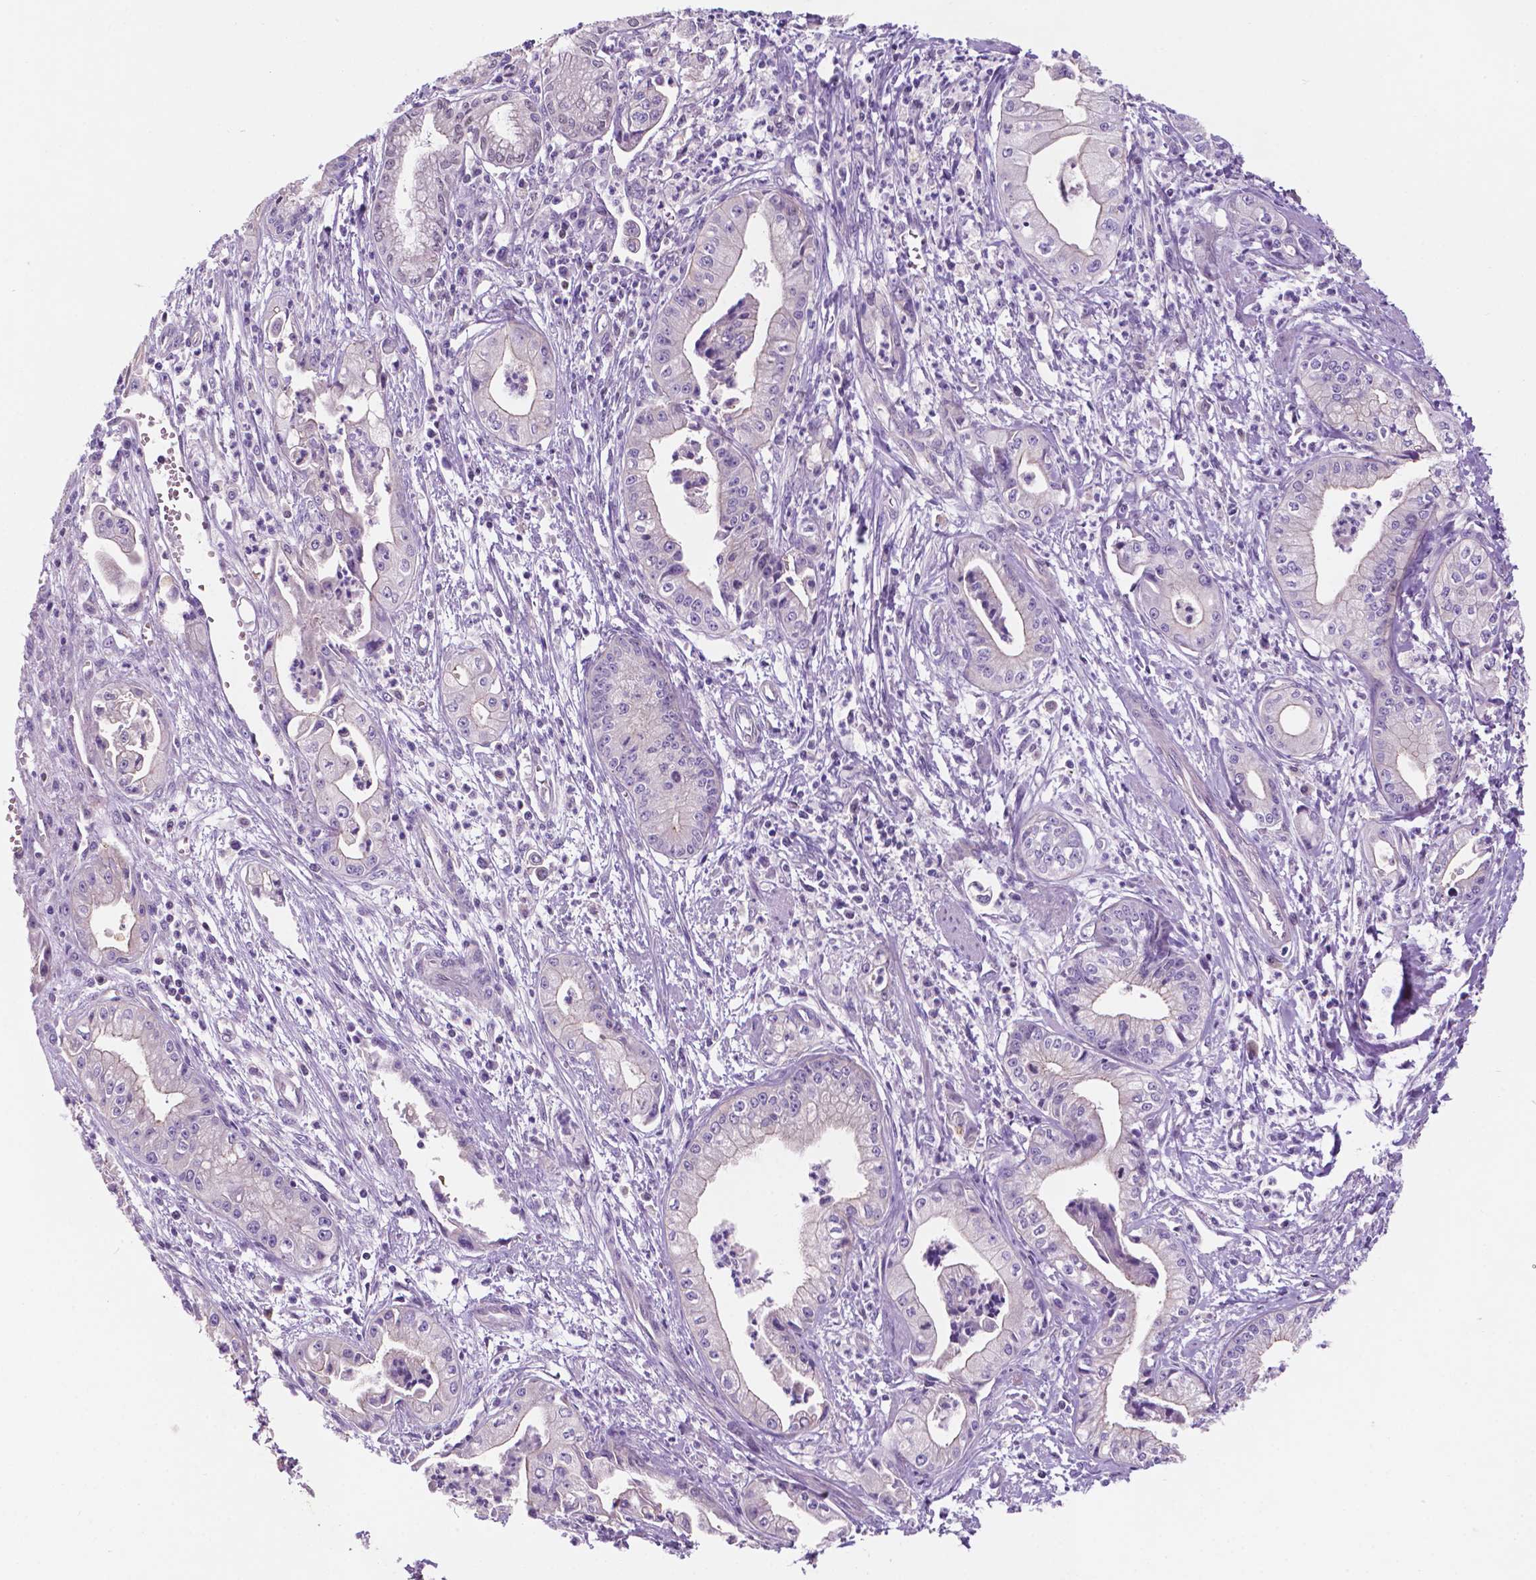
{"staining": {"intensity": "weak", "quantity": "<25%", "location": "cytoplasmic/membranous"}, "tissue": "pancreatic cancer", "cell_type": "Tumor cells", "image_type": "cancer", "snomed": [{"axis": "morphology", "description": "Adenocarcinoma, NOS"}, {"axis": "topography", "description": "Pancreas"}], "caption": "Photomicrograph shows no protein expression in tumor cells of adenocarcinoma (pancreatic) tissue.", "gene": "FAM50B", "patient": {"sex": "female", "age": 65}}